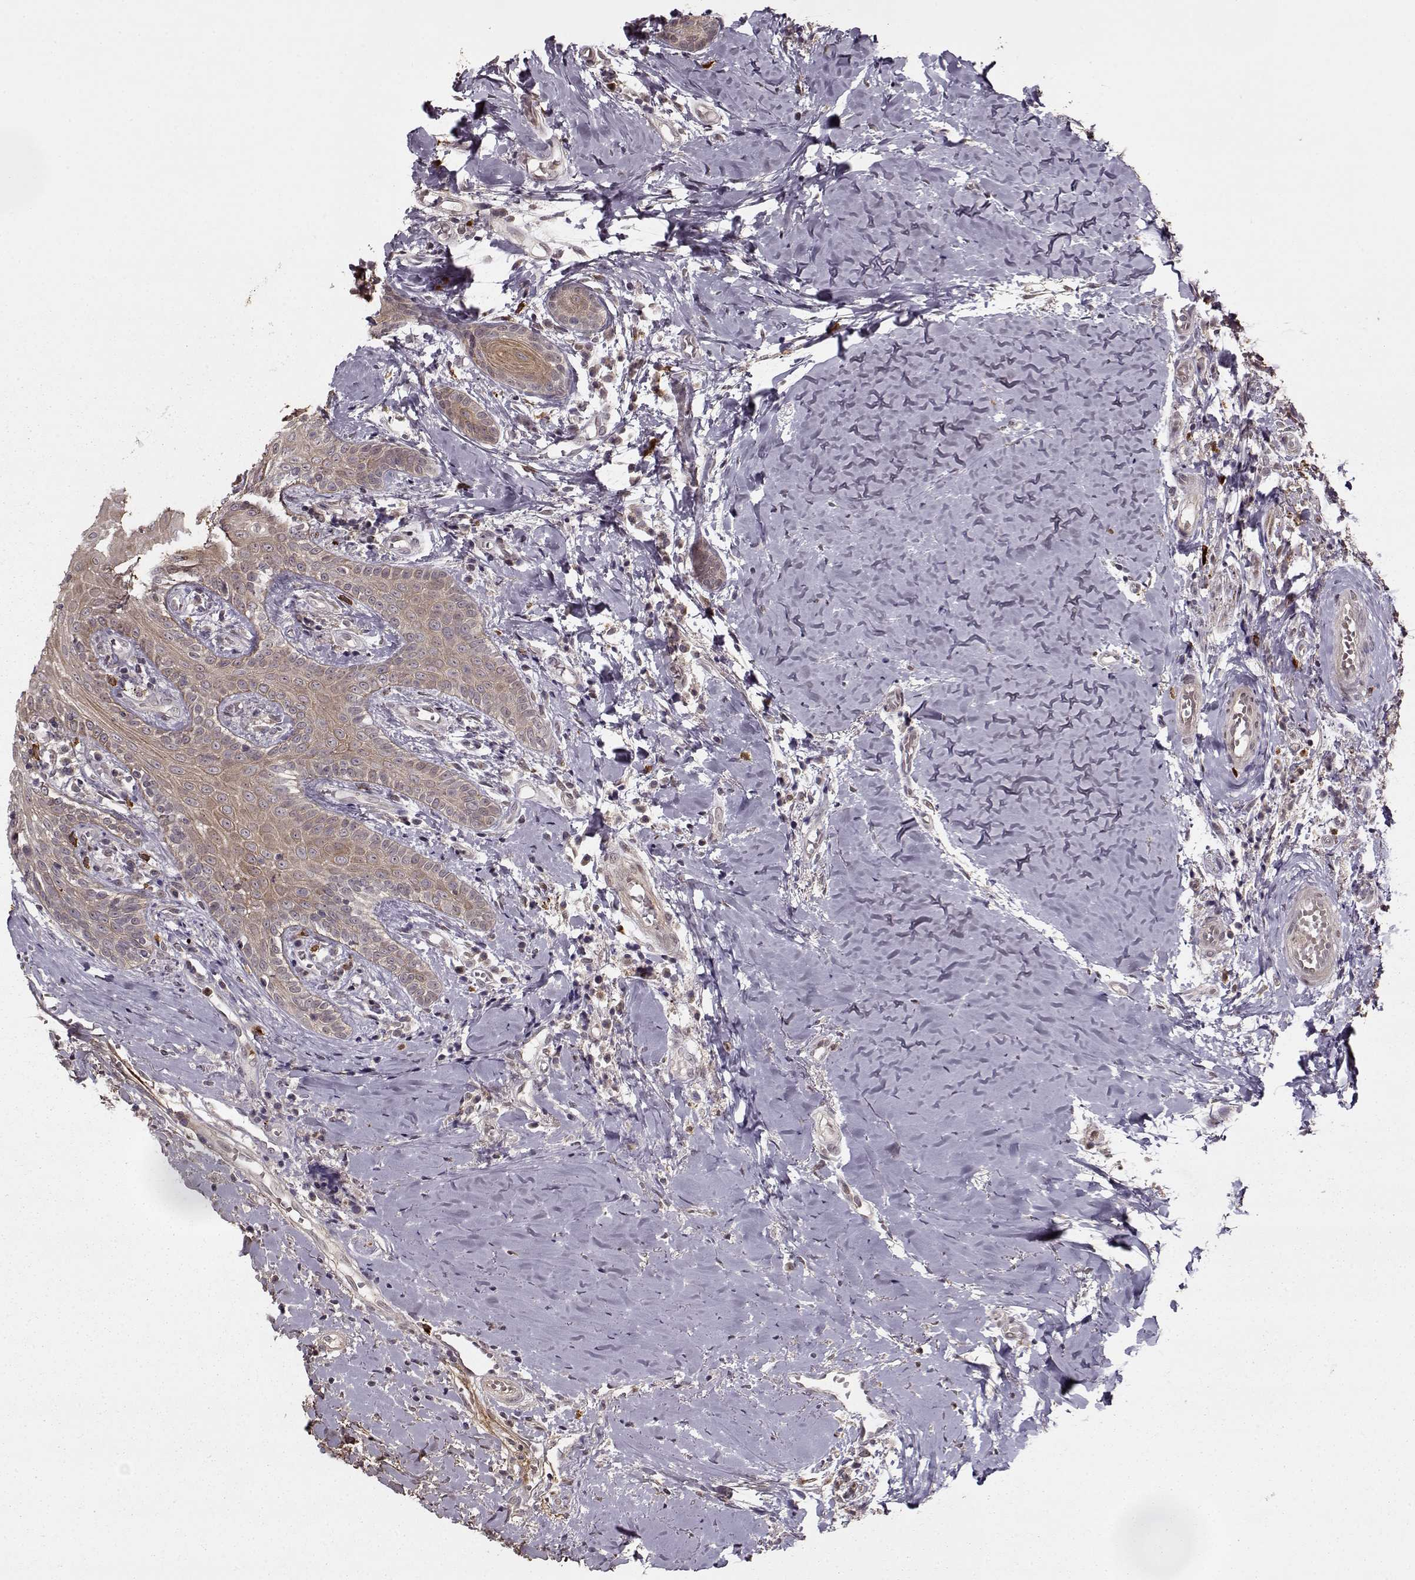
{"staining": {"intensity": "moderate", "quantity": "<25%", "location": "cytoplasmic/membranous"}, "tissue": "head and neck cancer", "cell_type": "Tumor cells", "image_type": "cancer", "snomed": [{"axis": "morphology", "description": "Normal tissue, NOS"}, {"axis": "morphology", "description": "Squamous cell carcinoma, NOS"}, {"axis": "topography", "description": "Oral tissue"}, {"axis": "topography", "description": "Salivary gland"}, {"axis": "topography", "description": "Head-Neck"}], "caption": "Head and neck cancer (squamous cell carcinoma) stained with IHC displays moderate cytoplasmic/membranous expression in about <25% of tumor cells.", "gene": "DENND4B", "patient": {"sex": "female", "age": 62}}